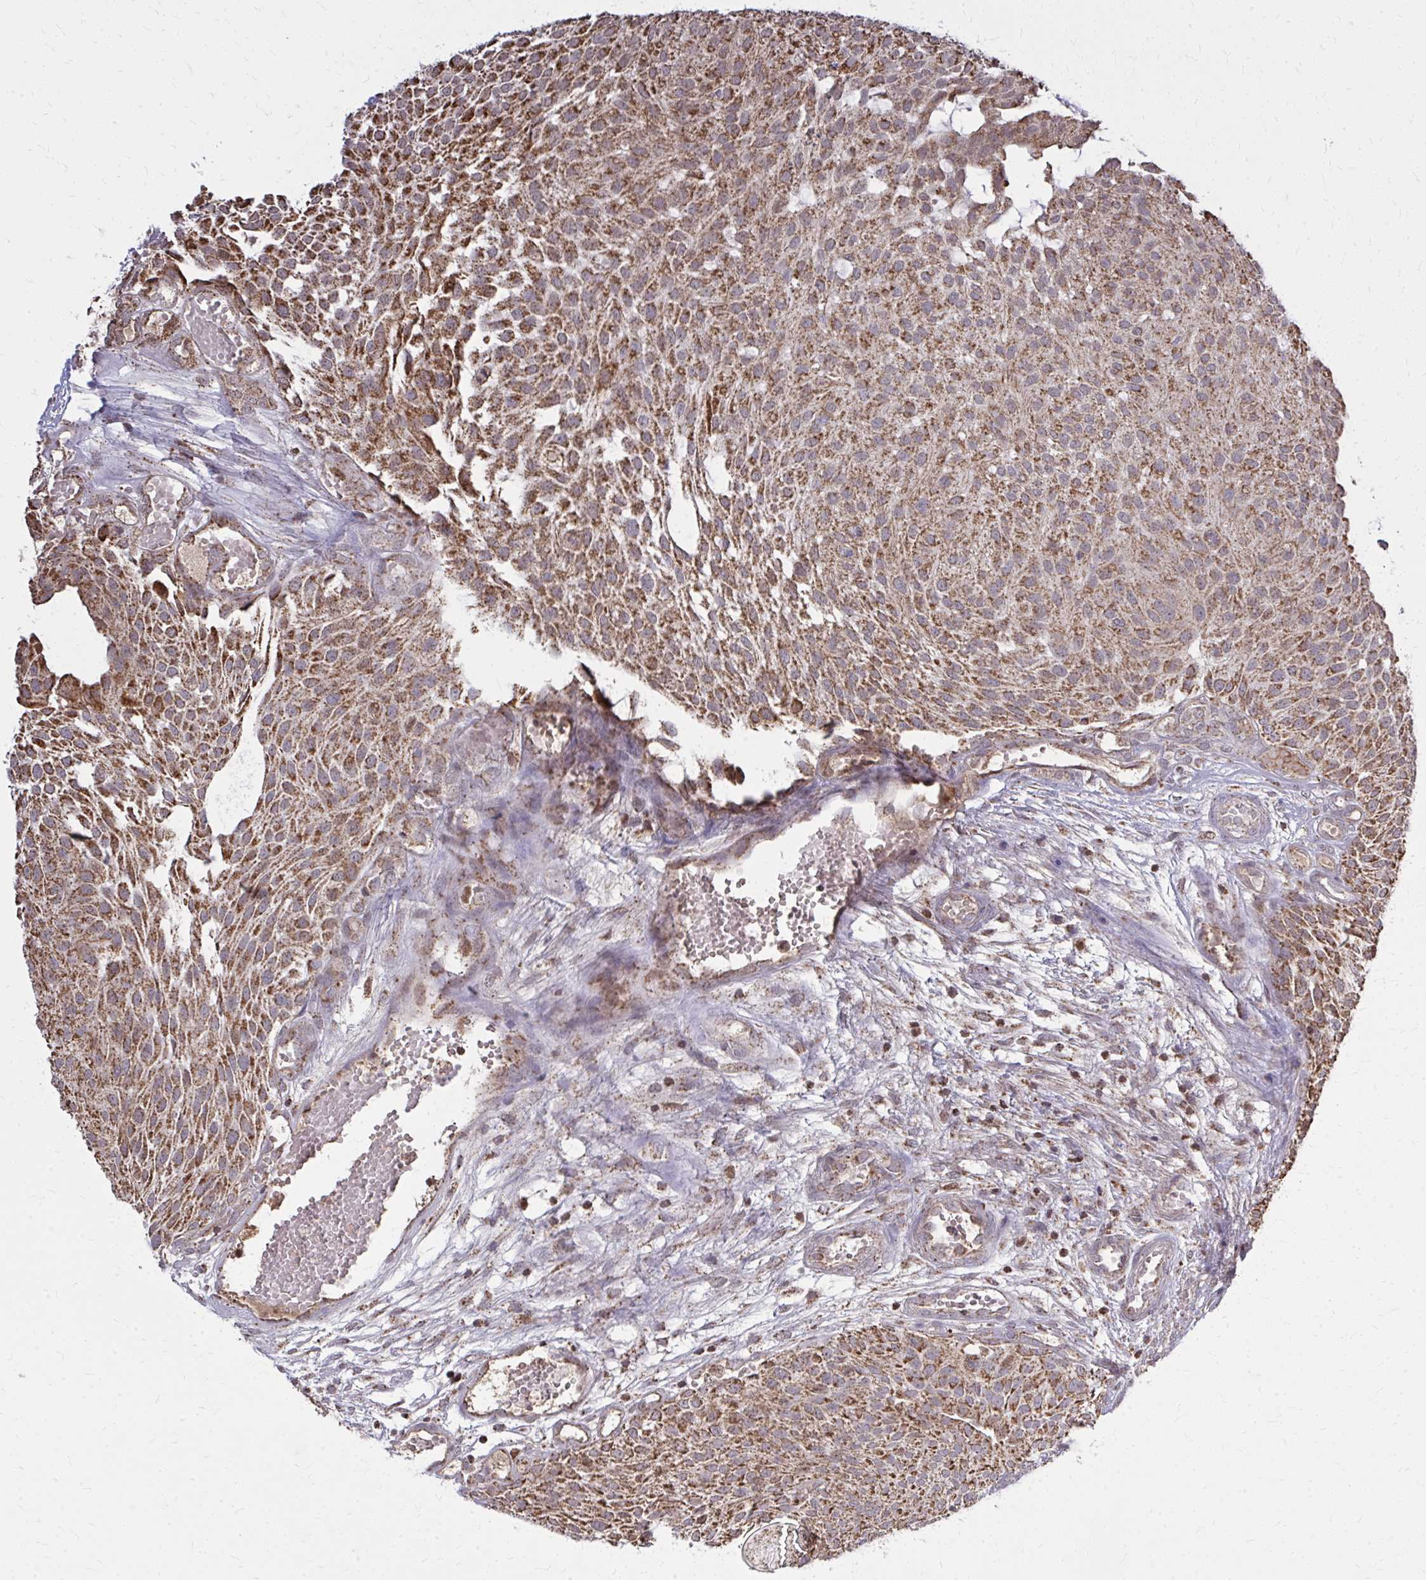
{"staining": {"intensity": "strong", "quantity": ">75%", "location": "cytoplasmic/membranous"}, "tissue": "urothelial cancer", "cell_type": "Tumor cells", "image_type": "cancer", "snomed": [{"axis": "morphology", "description": "Urothelial carcinoma, NOS"}, {"axis": "topography", "description": "Urinary bladder"}], "caption": "IHC staining of transitional cell carcinoma, which shows high levels of strong cytoplasmic/membranous positivity in approximately >75% of tumor cells indicating strong cytoplasmic/membranous protein staining. The staining was performed using DAB (3,3'-diaminobenzidine) (brown) for protein detection and nuclei were counterstained in hematoxylin (blue).", "gene": "ZNF362", "patient": {"sex": "male", "age": 84}}